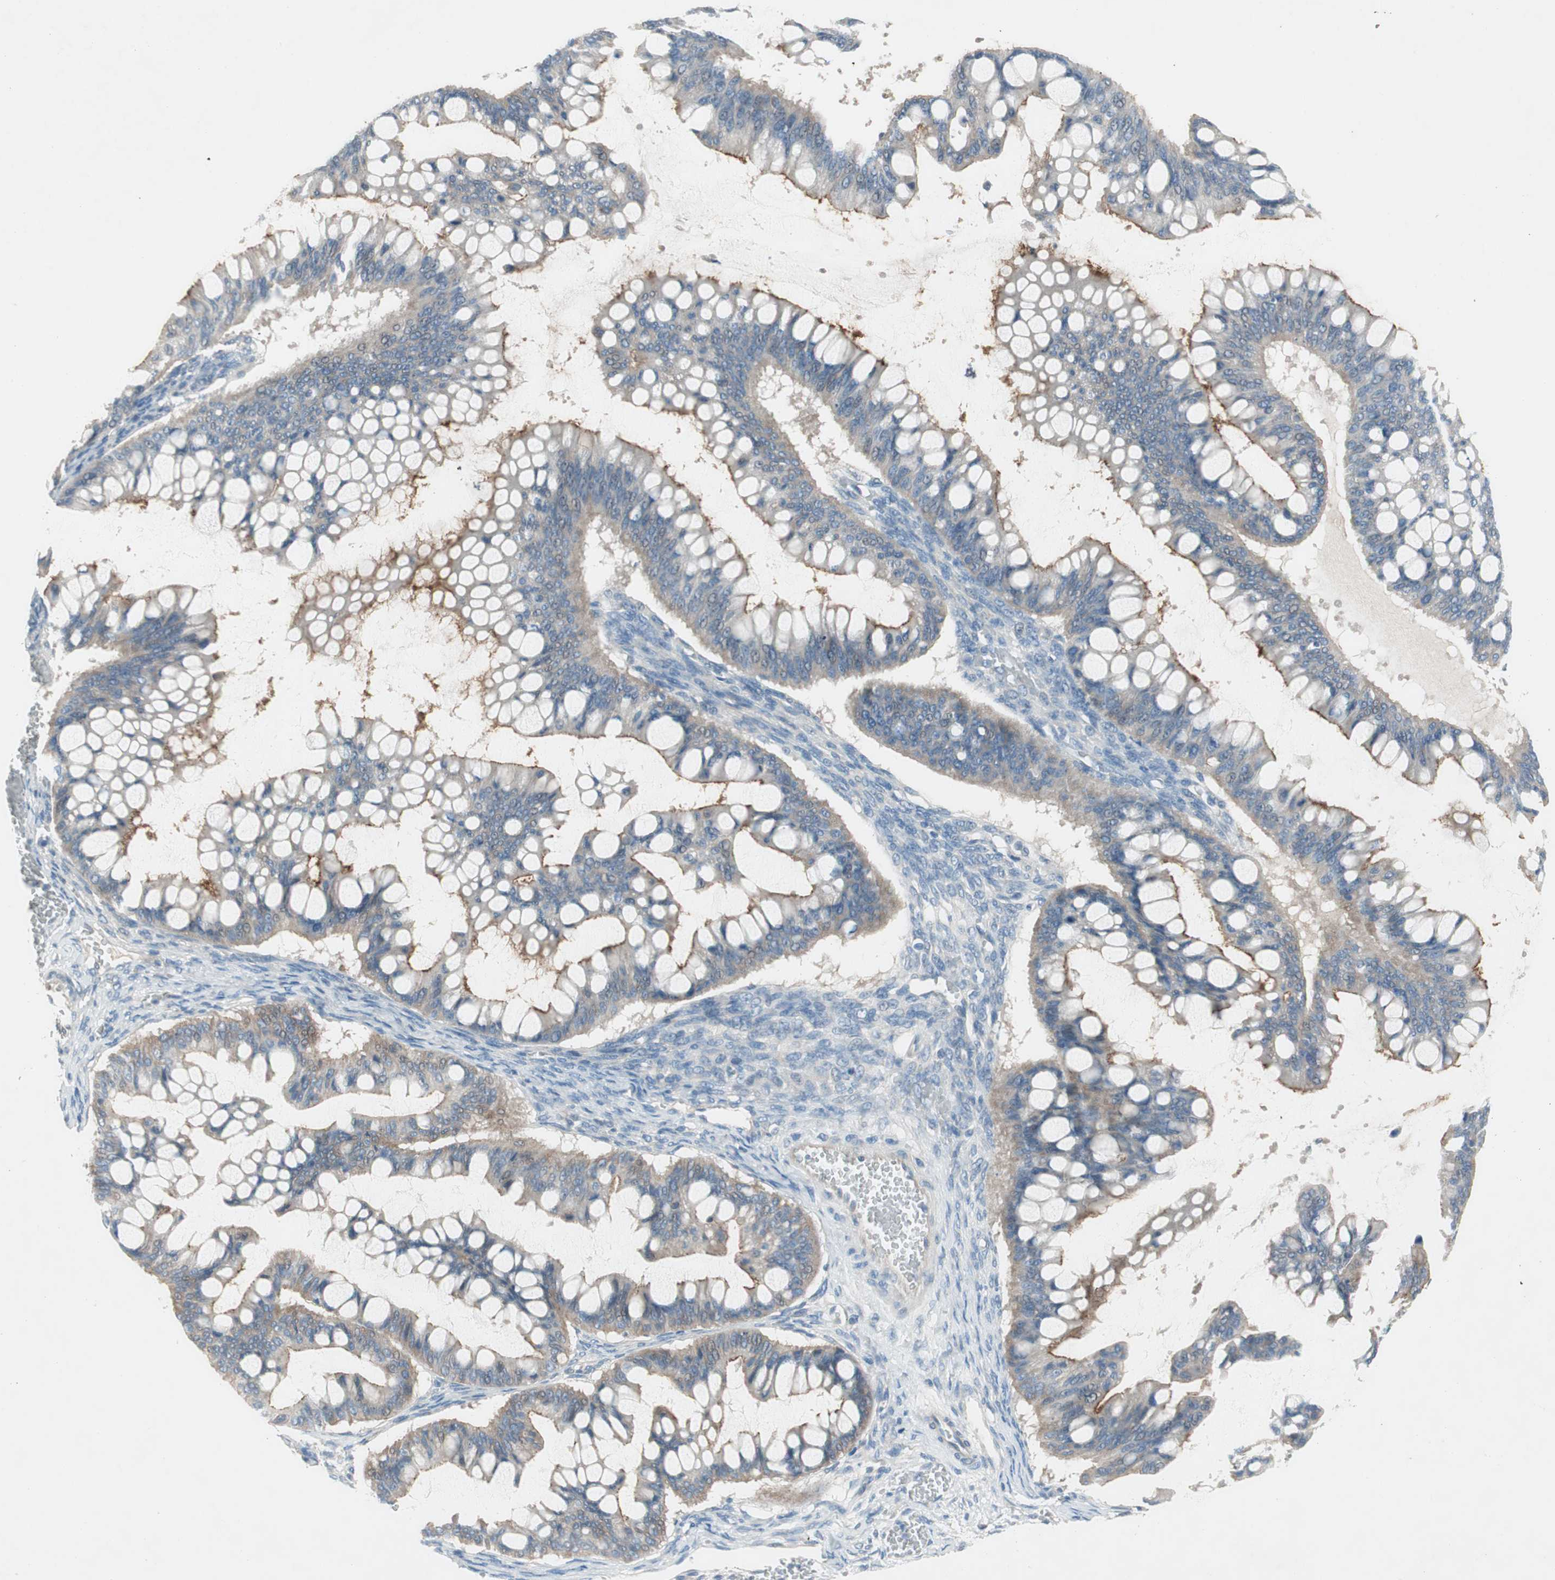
{"staining": {"intensity": "moderate", "quantity": "25%-75%", "location": "cytoplasmic/membranous"}, "tissue": "ovarian cancer", "cell_type": "Tumor cells", "image_type": "cancer", "snomed": [{"axis": "morphology", "description": "Cystadenocarcinoma, mucinous, NOS"}, {"axis": "topography", "description": "Ovary"}], "caption": "Ovarian cancer (mucinous cystadenocarcinoma) stained with a protein marker demonstrates moderate staining in tumor cells.", "gene": "PRRG4", "patient": {"sex": "female", "age": 73}}